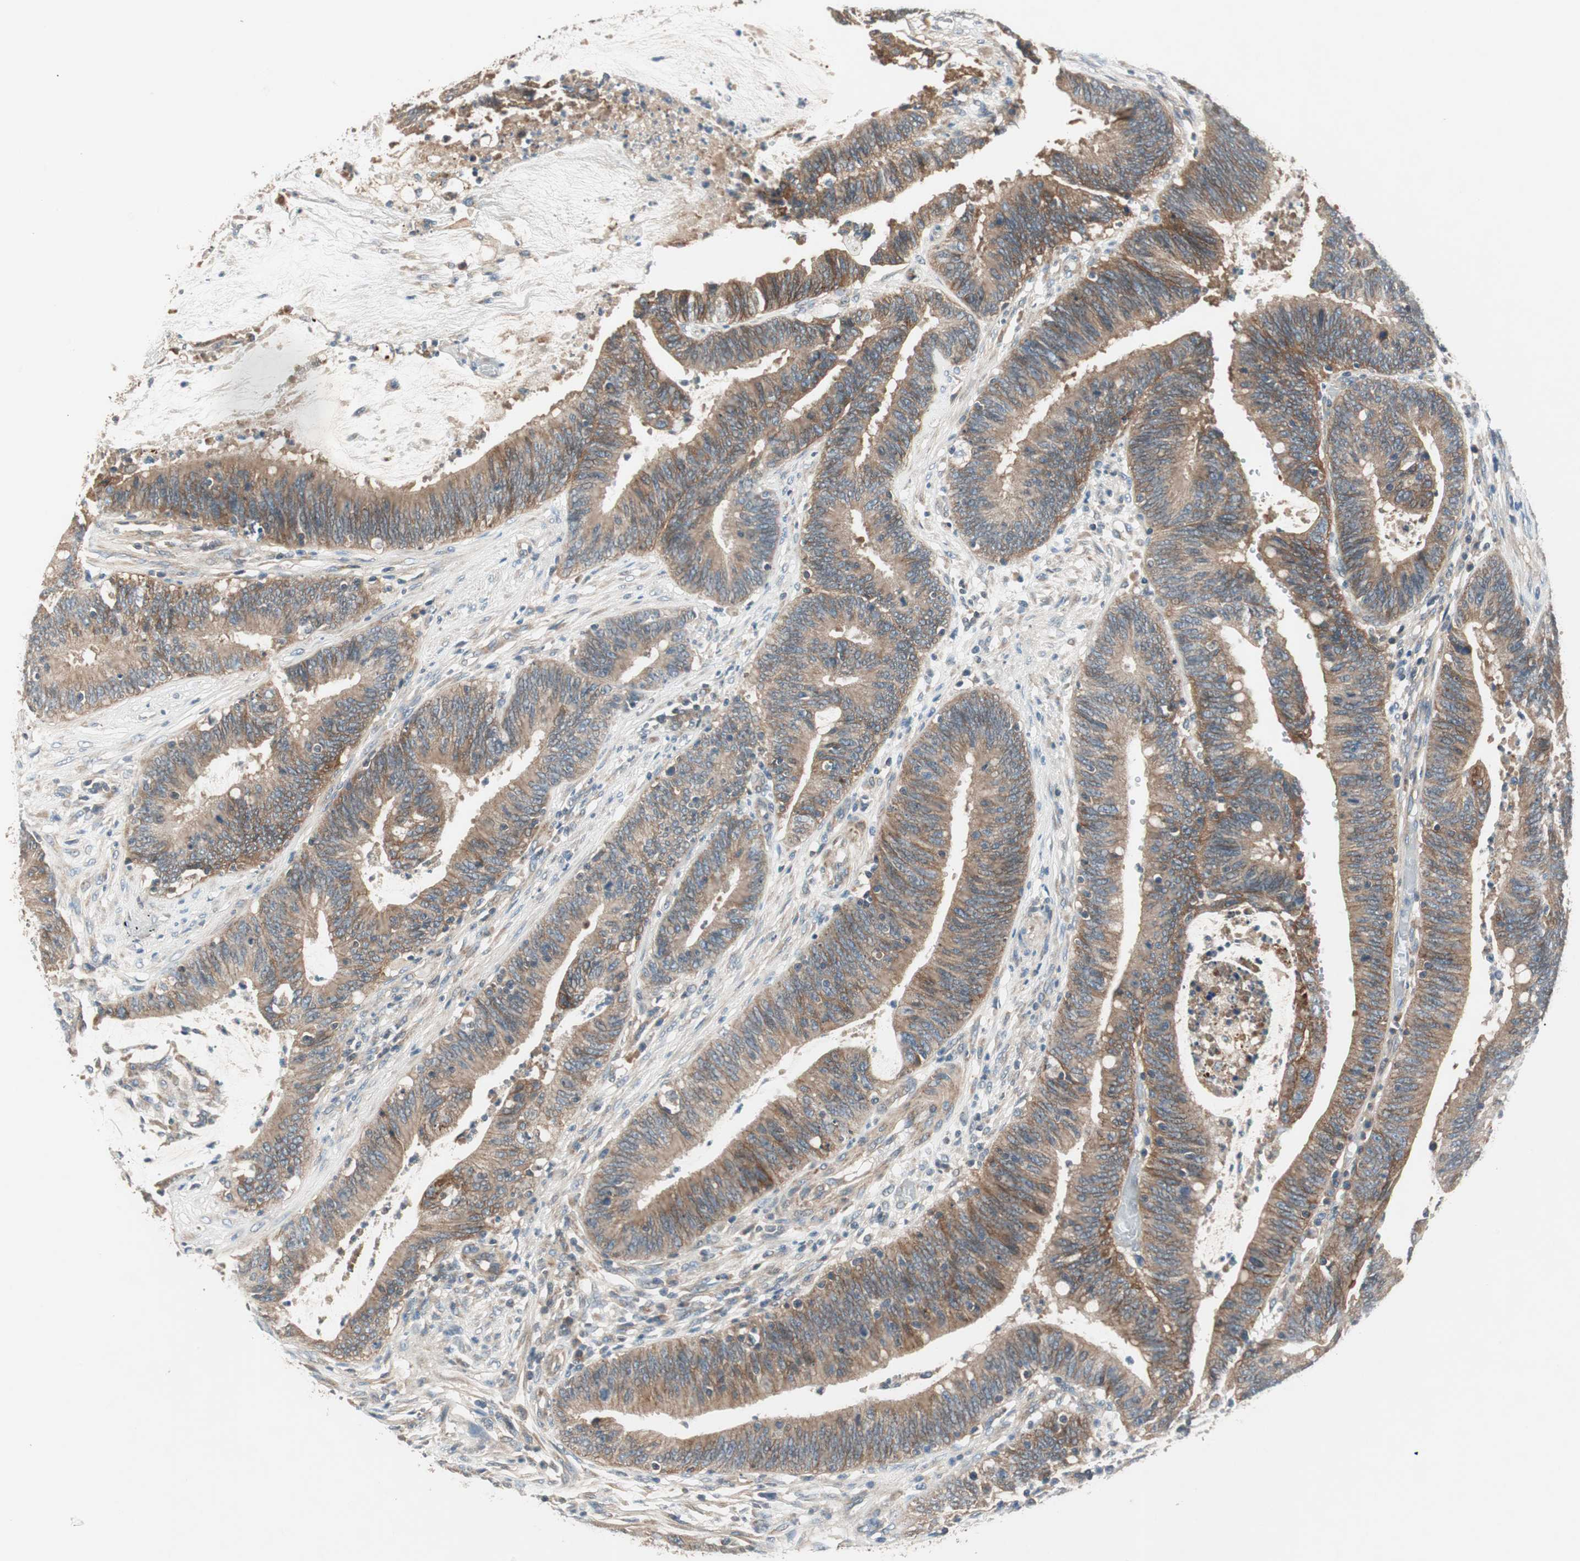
{"staining": {"intensity": "moderate", "quantity": ">75%", "location": "cytoplasmic/membranous"}, "tissue": "colorectal cancer", "cell_type": "Tumor cells", "image_type": "cancer", "snomed": [{"axis": "morphology", "description": "Adenocarcinoma, NOS"}, {"axis": "topography", "description": "Rectum"}], "caption": "Immunohistochemical staining of human adenocarcinoma (colorectal) displays medium levels of moderate cytoplasmic/membranous expression in approximately >75% of tumor cells.", "gene": "HPN", "patient": {"sex": "female", "age": 66}}